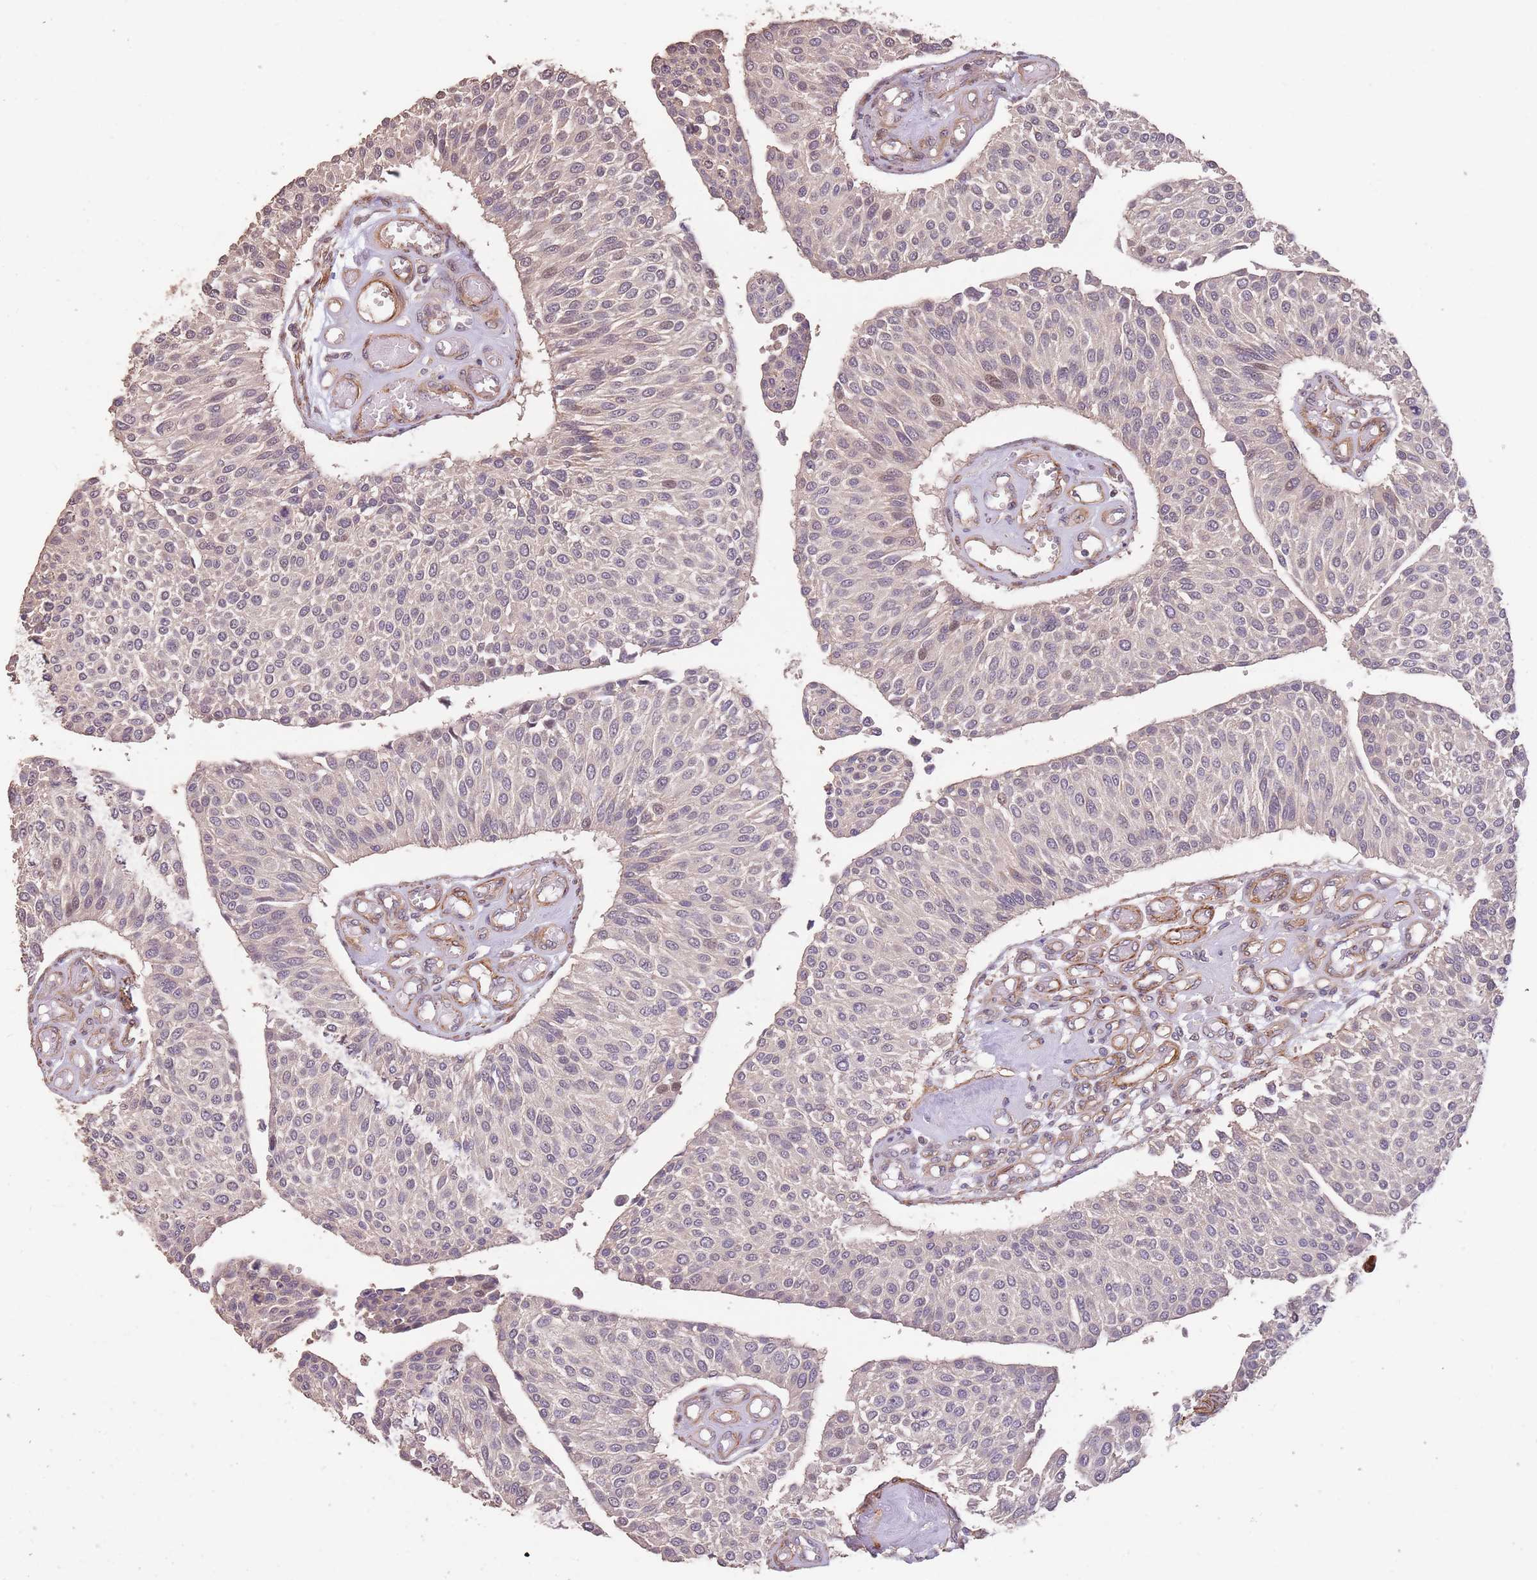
{"staining": {"intensity": "negative", "quantity": "none", "location": "none"}, "tissue": "urothelial cancer", "cell_type": "Tumor cells", "image_type": "cancer", "snomed": [{"axis": "morphology", "description": "Urothelial carcinoma, NOS"}, {"axis": "topography", "description": "Urinary bladder"}], "caption": "Tumor cells show no significant protein expression in urothelial cancer.", "gene": "NLRC4", "patient": {"sex": "male", "age": 55}}